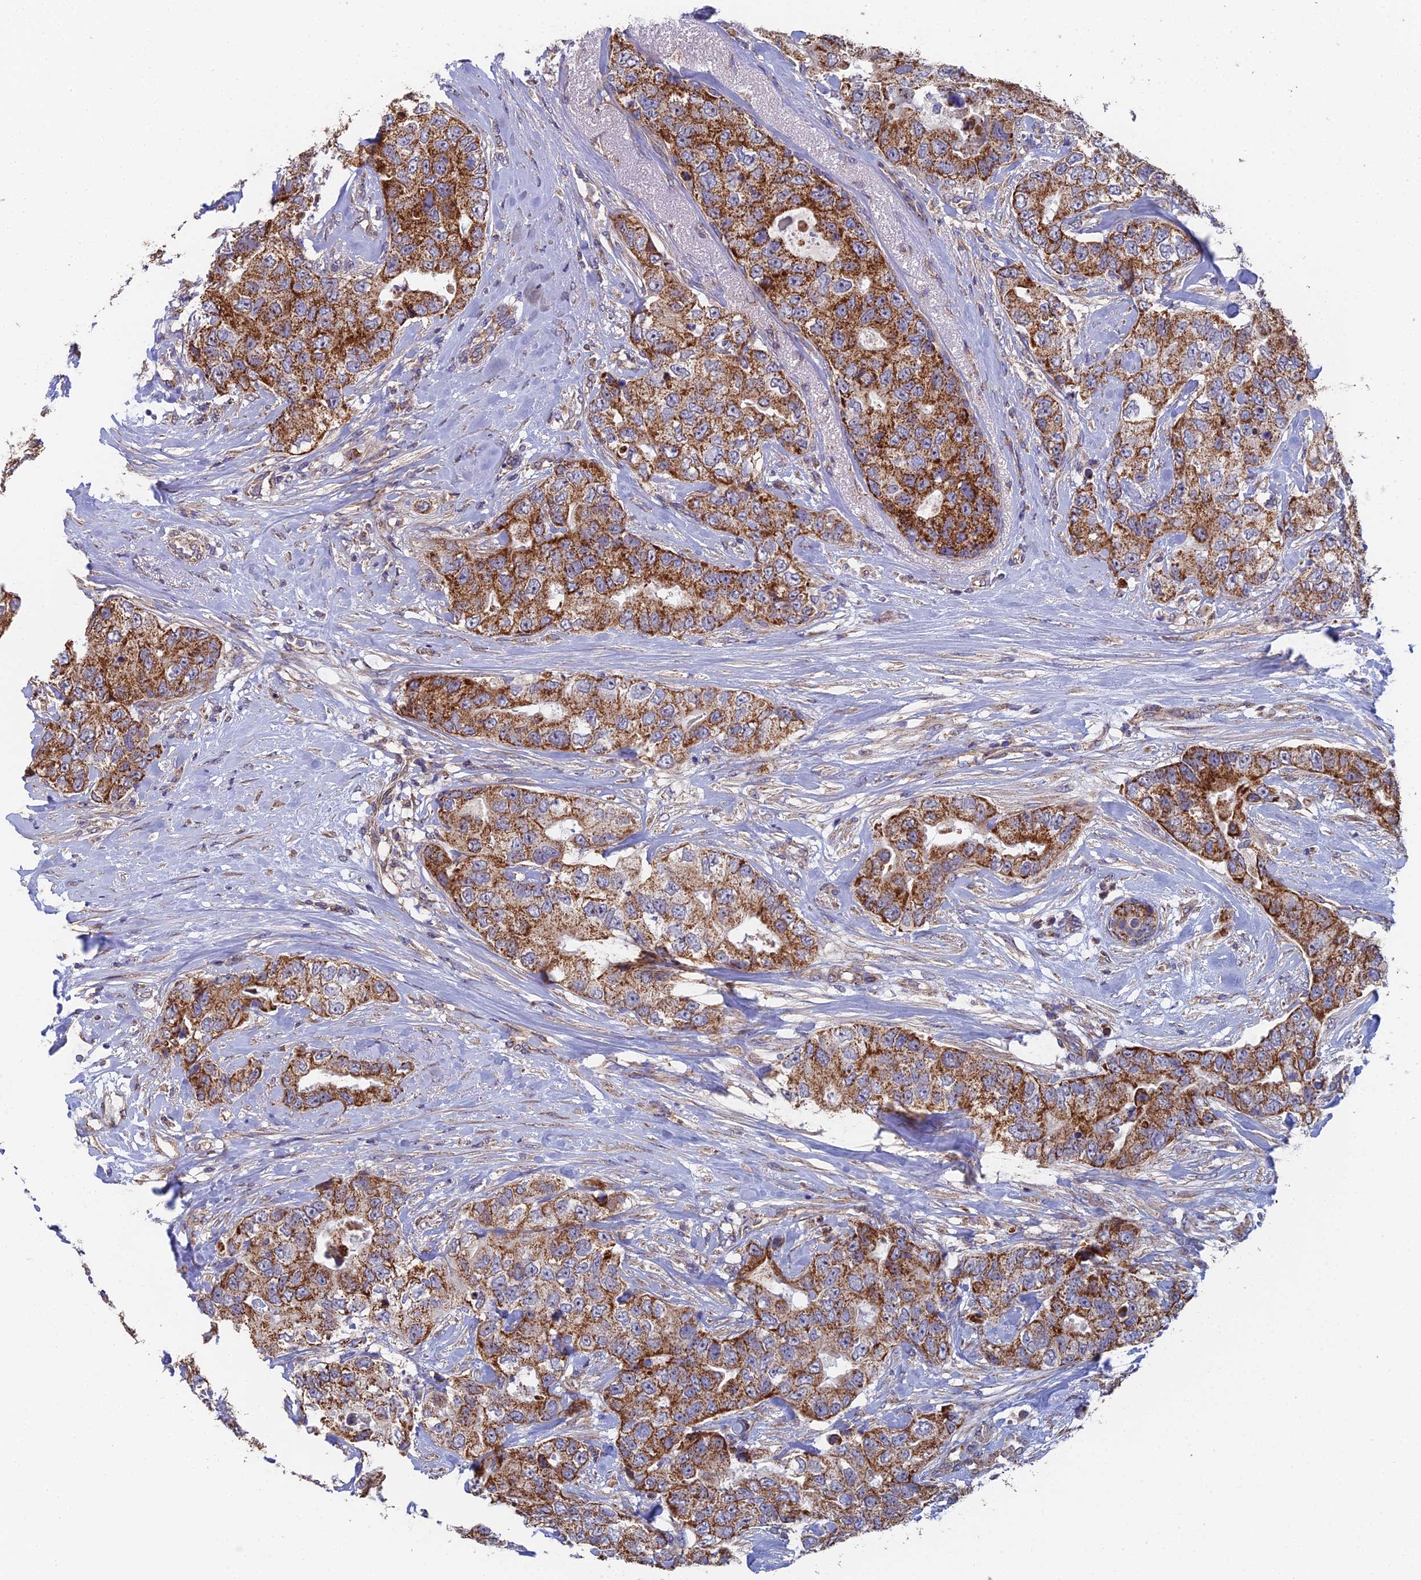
{"staining": {"intensity": "strong", "quantity": ">75%", "location": "cytoplasmic/membranous"}, "tissue": "breast cancer", "cell_type": "Tumor cells", "image_type": "cancer", "snomed": [{"axis": "morphology", "description": "Duct carcinoma"}, {"axis": "topography", "description": "Breast"}], "caption": "Intraductal carcinoma (breast) tissue demonstrates strong cytoplasmic/membranous staining in about >75% of tumor cells, visualized by immunohistochemistry. The staining was performed using DAB (3,3'-diaminobenzidine), with brown indicating positive protein expression. Nuclei are stained blue with hematoxylin.", "gene": "ECSIT", "patient": {"sex": "female", "age": 62}}